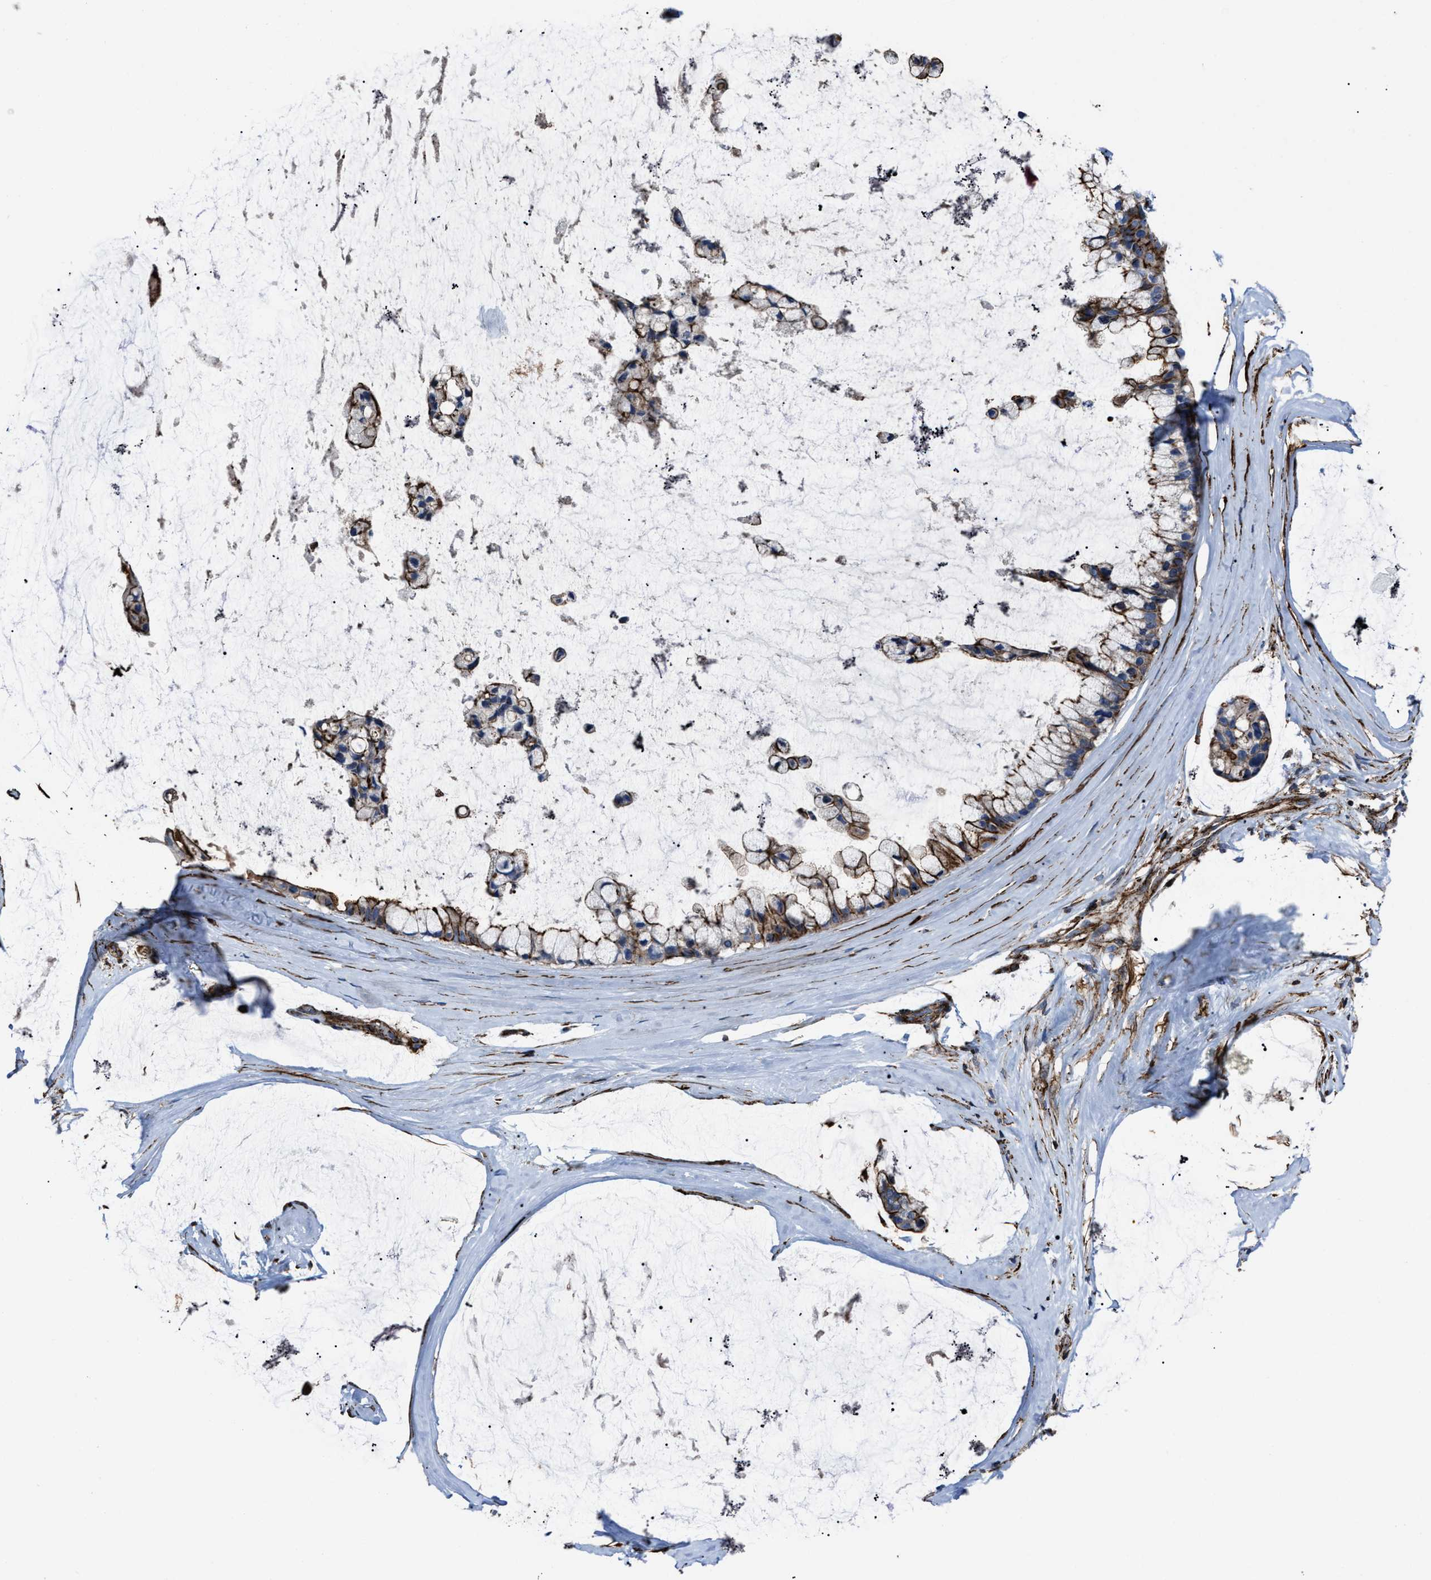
{"staining": {"intensity": "moderate", "quantity": ">75%", "location": "cytoplasmic/membranous"}, "tissue": "ovarian cancer", "cell_type": "Tumor cells", "image_type": "cancer", "snomed": [{"axis": "morphology", "description": "Cystadenocarcinoma, mucinous, NOS"}, {"axis": "topography", "description": "Ovary"}], "caption": "Immunohistochemical staining of ovarian cancer (mucinous cystadenocarcinoma) demonstrates medium levels of moderate cytoplasmic/membranous protein positivity in approximately >75% of tumor cells.", "gene": "AGPAT2", "patient": {"sex": "female", "age": 39}}